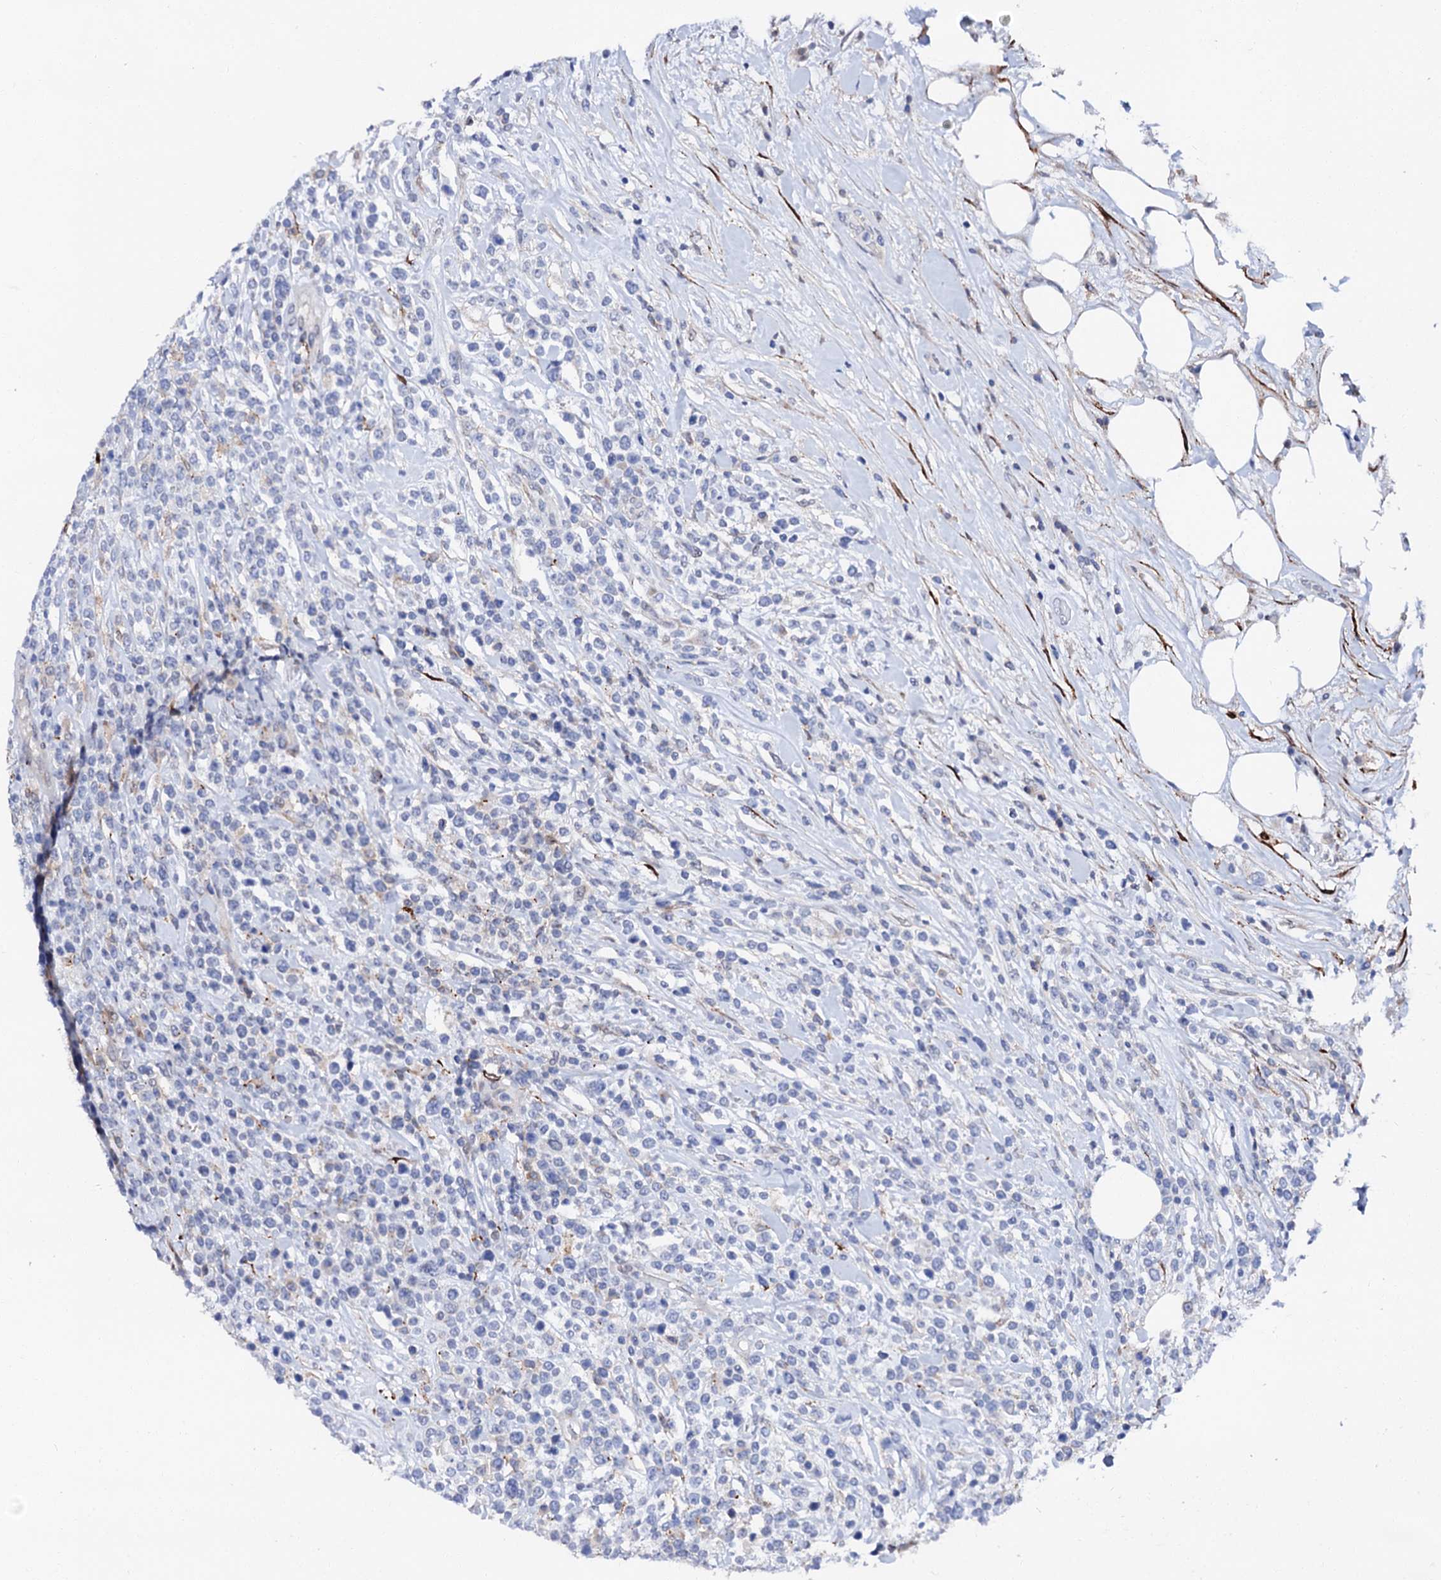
{"staining": {"intensity": "negative", "quantity": "none", "location": "none"}, "tissue": "lymphoma", "cell_type": "Tumor cells", "image_type": "cancer", "snomed": [{"axis": "morphology", "description": "Malignant lymphoma, non-Hodgkin's type, High grade"}, {"axis": "topography", "description": "Colon"}], "caption": "An immunohistochemistry histopathology image of high-grade malignant lymphoma, non-Hodgkin's type is shown. There is no staining in tumor cells of high-grade malignant lymphoma, non-Hodgkin's type.", "gene": "MED13L", "patient": {"sex": "female", "age": 53}}